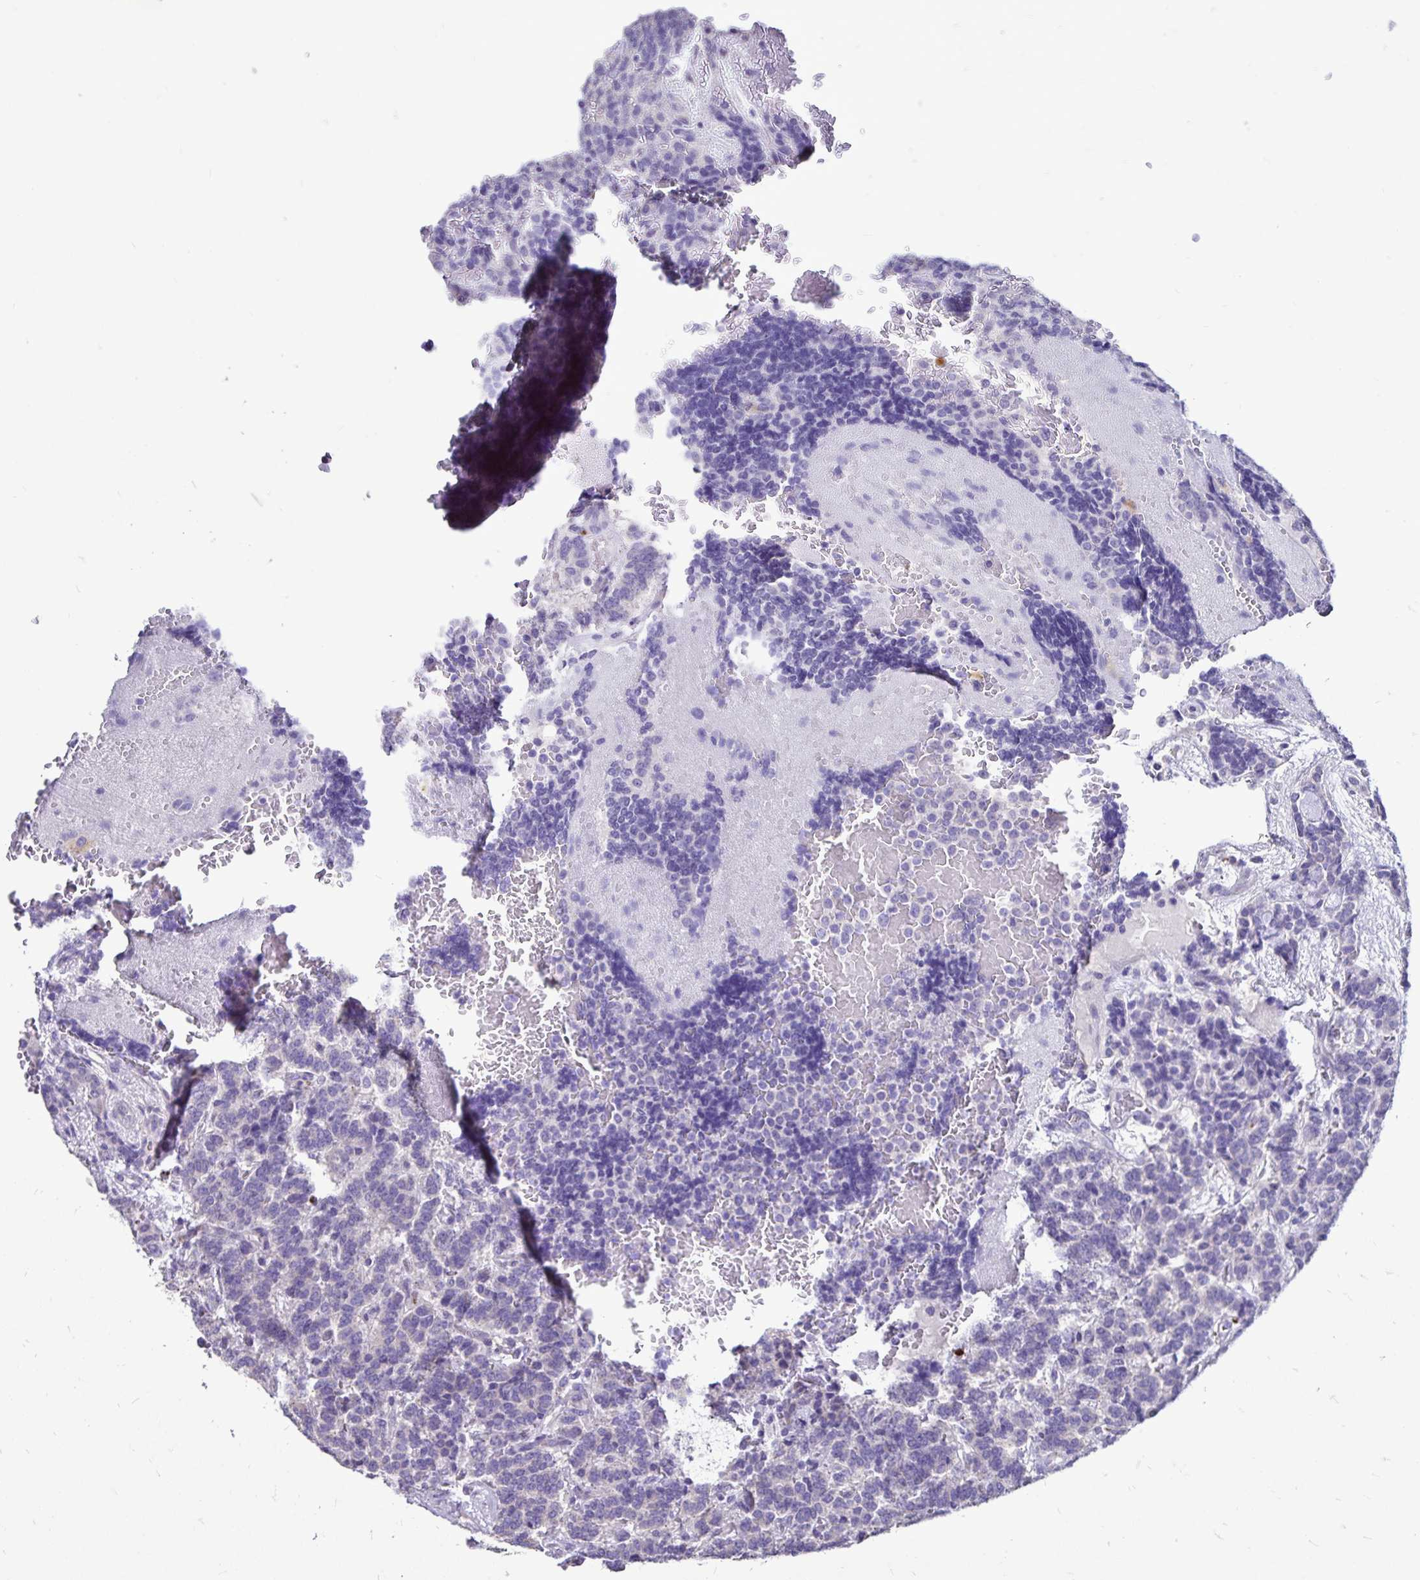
{"staining": {"intensity": "negative", "quantity": "none", "location": "none"}, "tissue": "carcinoid", "cell_type": "Tumor cells", "image_type": "cancer", "snomed": [{"axis": "morphology", "description": "Carcinoid, malignant, NOS"}, {"axis": "topography", "description": "Pancreas"}], "caption": "The histopathology image shows no staining of tumor cells in carcinoid. (DAB (3,3'-diaminobenzidine) immunohistochemistry, high magnification).", "gene": "EVPL", "patient": {"sex": "male", "age": 36}}